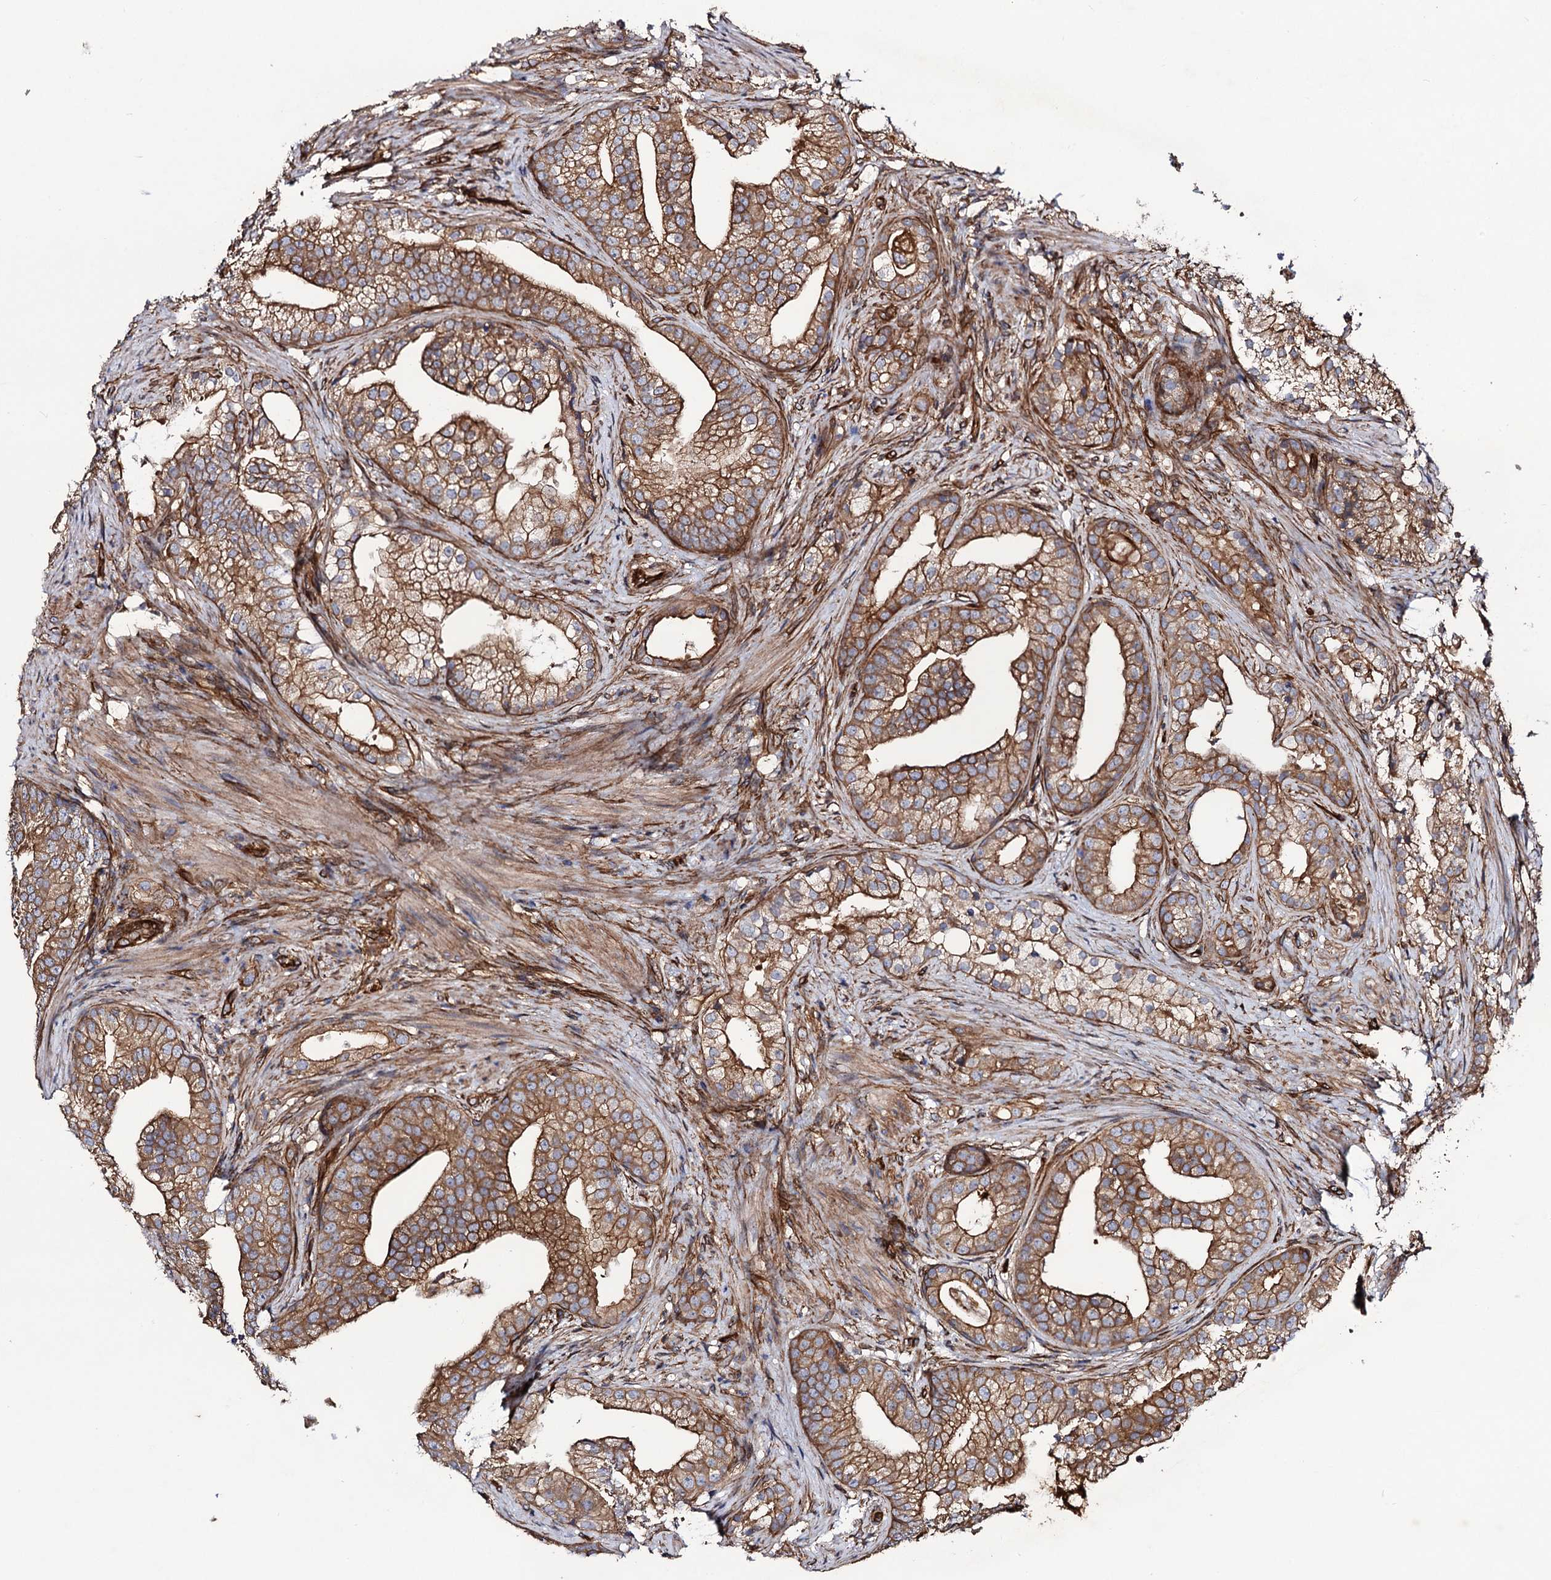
{"staining": {"intensity": "strong", "quantity": ">75%", "location": "cytoplasmic/membranous"}, "tissue": "prostate cancer", "cell_type": "Tumor cells", "image_type": "cancer", "snomed": [{"axis": "morphology", "description": "Adenocarcinoma, Low grade"}, {"axis": "topography", "description": "Prostate"}], "caption": "High-power microscopy captured an IHC photomicrograph of prostate low-grade adenocarcinoma, revealing strong cytoplasmic/membranous expression in approximately >75% of tumor cells. (DAB = brown stain, brightfield microscopy at high magnification).", "gene": "CIP2A", "patient": {"sex": "male", "age": 71}}